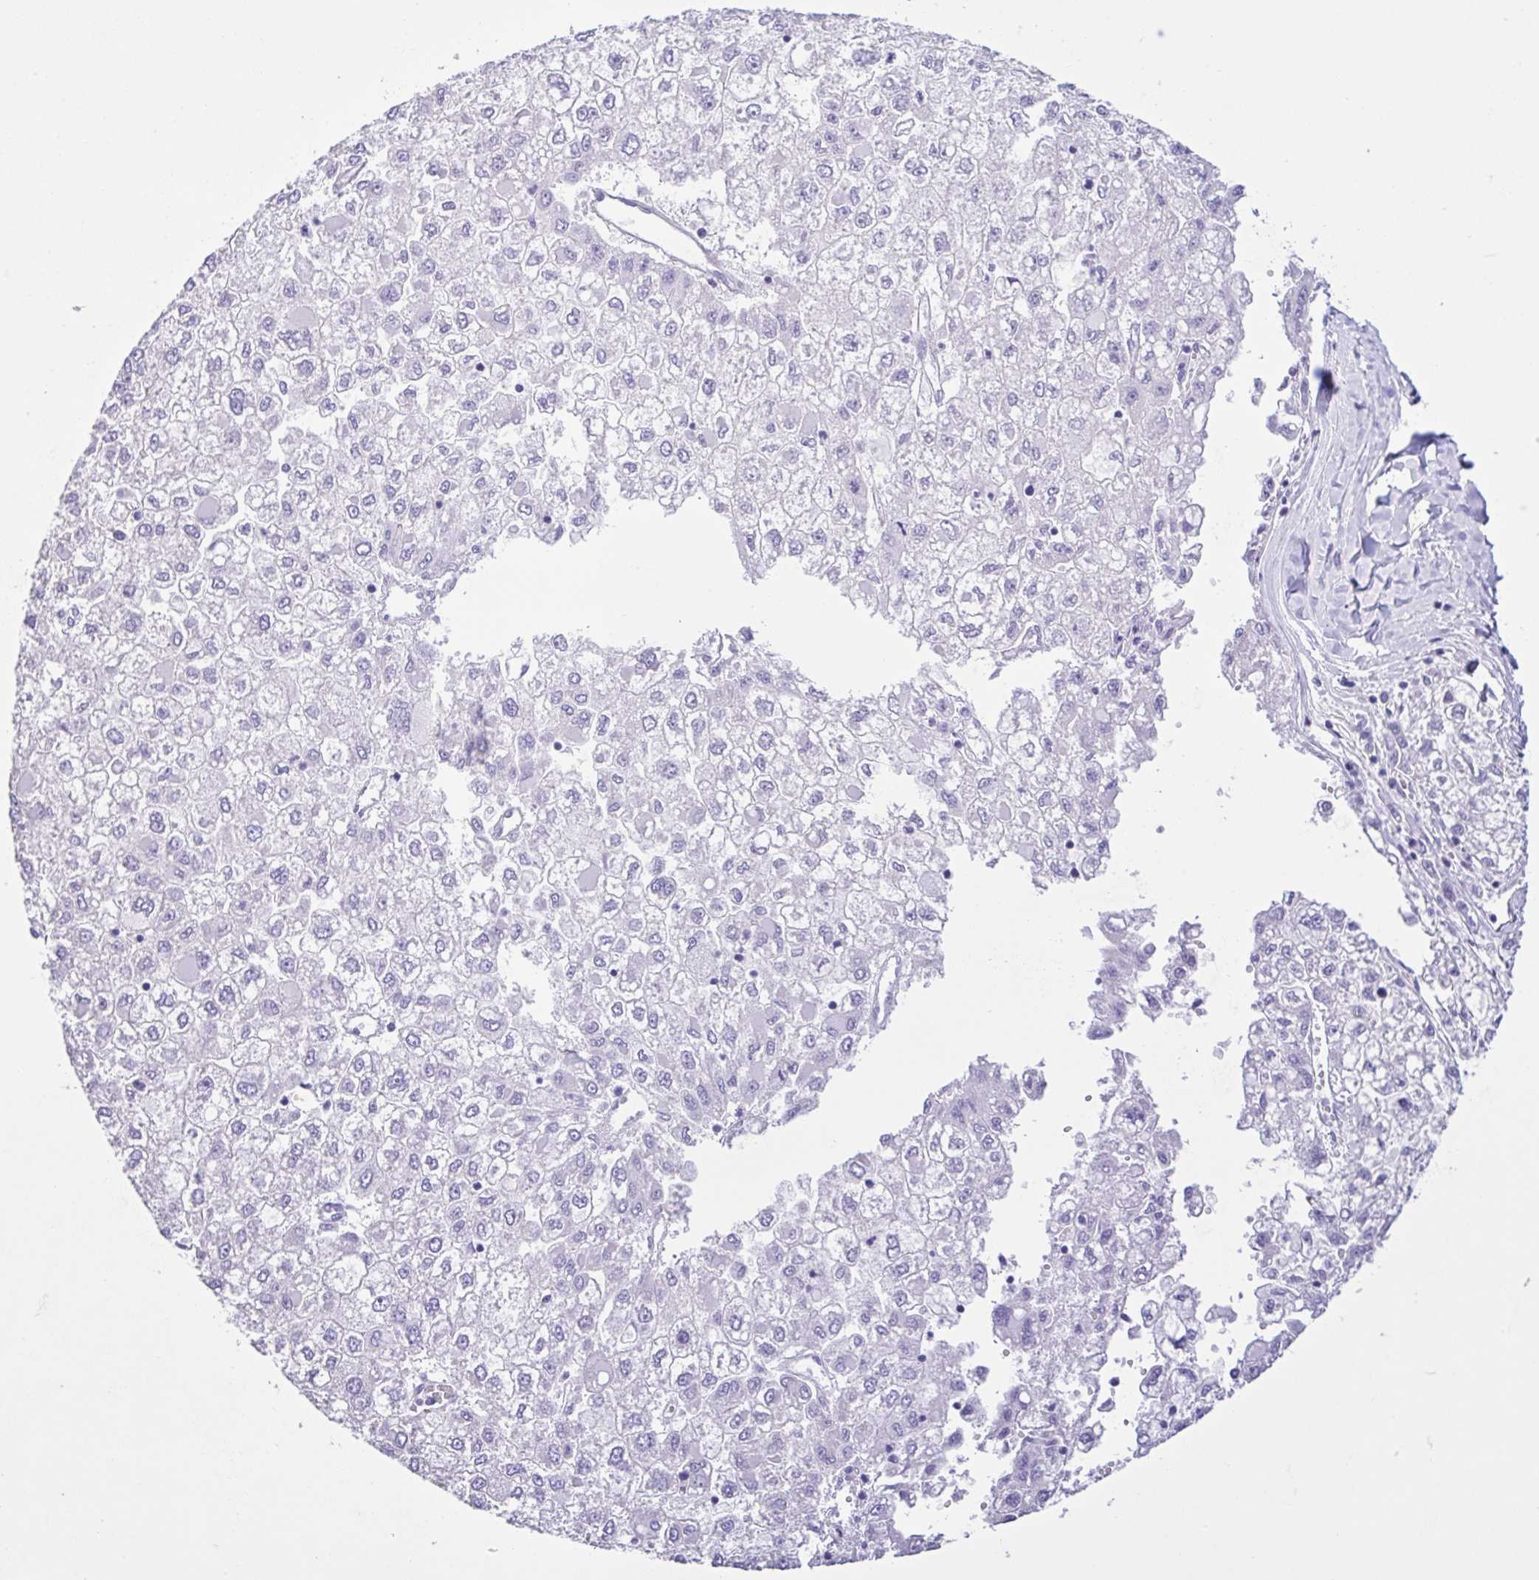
{"staining": {"intensity": "negative", "quantity": "none", "location": "none"}, "tissue": "liver cancer", "cell_type": "Tumor cells", "image_type": "cancer", "snomed": [{"axis": "morphology", "description": "Carcinoma, Hepatocellular, NOS"}, {"axis": "topography", "description": "Liver"}], "caption": "Image shows no protein staining in tumor cells of liver cancer (hepatocellular carcinoma) tissue. (DAB immunohistochemistry (IHC), high magnification).", "gene": "PLA2G4E", "patient": {"sex": "male", "age": 40}}